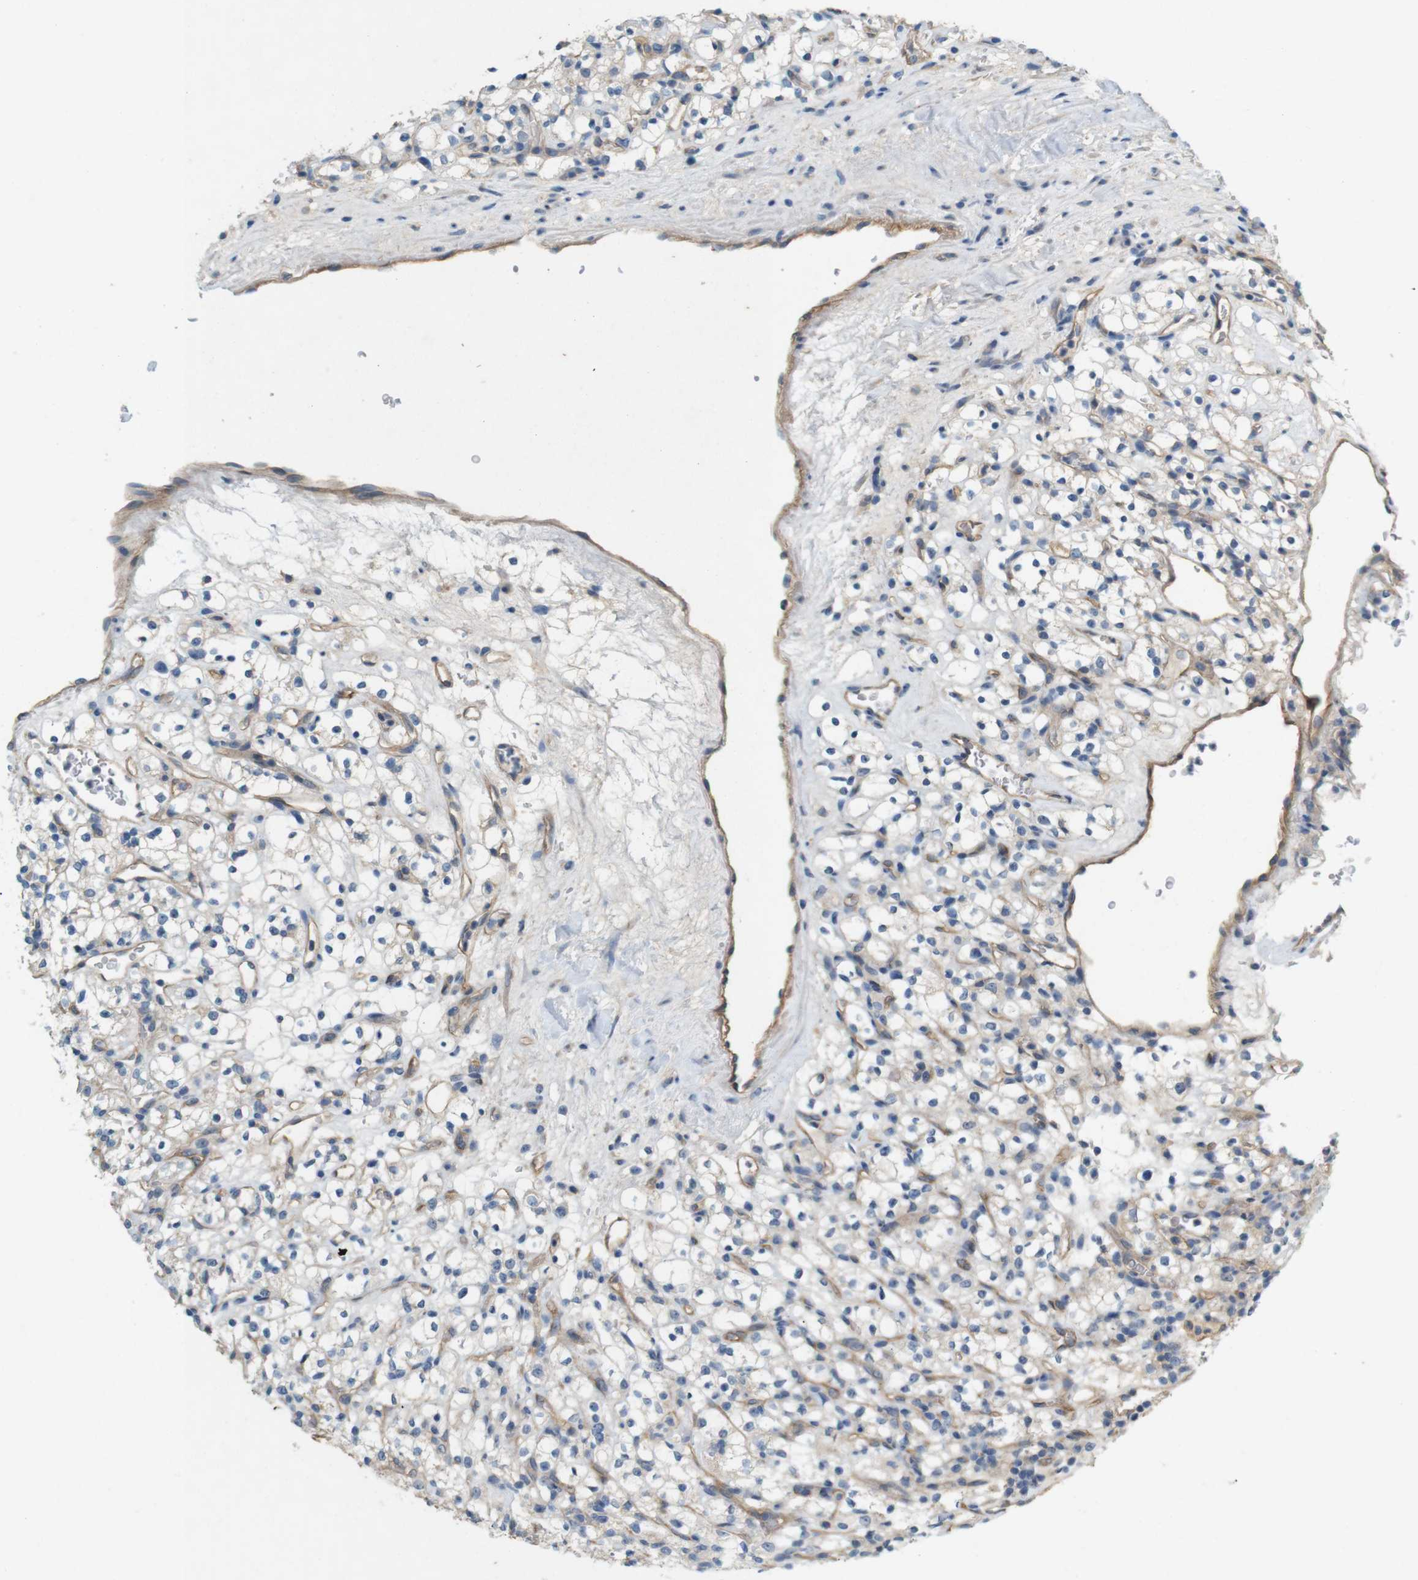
{"staining": {"intensity": "negative", "quantity": "none", "location": "none"}, "tissue": "renal cancer", "cell_type": "Tumor cells", "image_type": "cancer", "snomed": [{"axis": "morphology", "description": "Normal tissue, NOS"}, {"axis": "morphology", "description": "Adenocarcinoma, NOS"}, {"axis": "topography", "description": "Kidney"}], "caption": "Tumor cells show no significant protein staining in renal cancer. Brightfield microscopy of immunohistochemistry stained with DAB (brown) and hematoxylin (blue), captured at high magnification.", "gene": "PVR", "patient": {"sex": "female", "age": 72}}